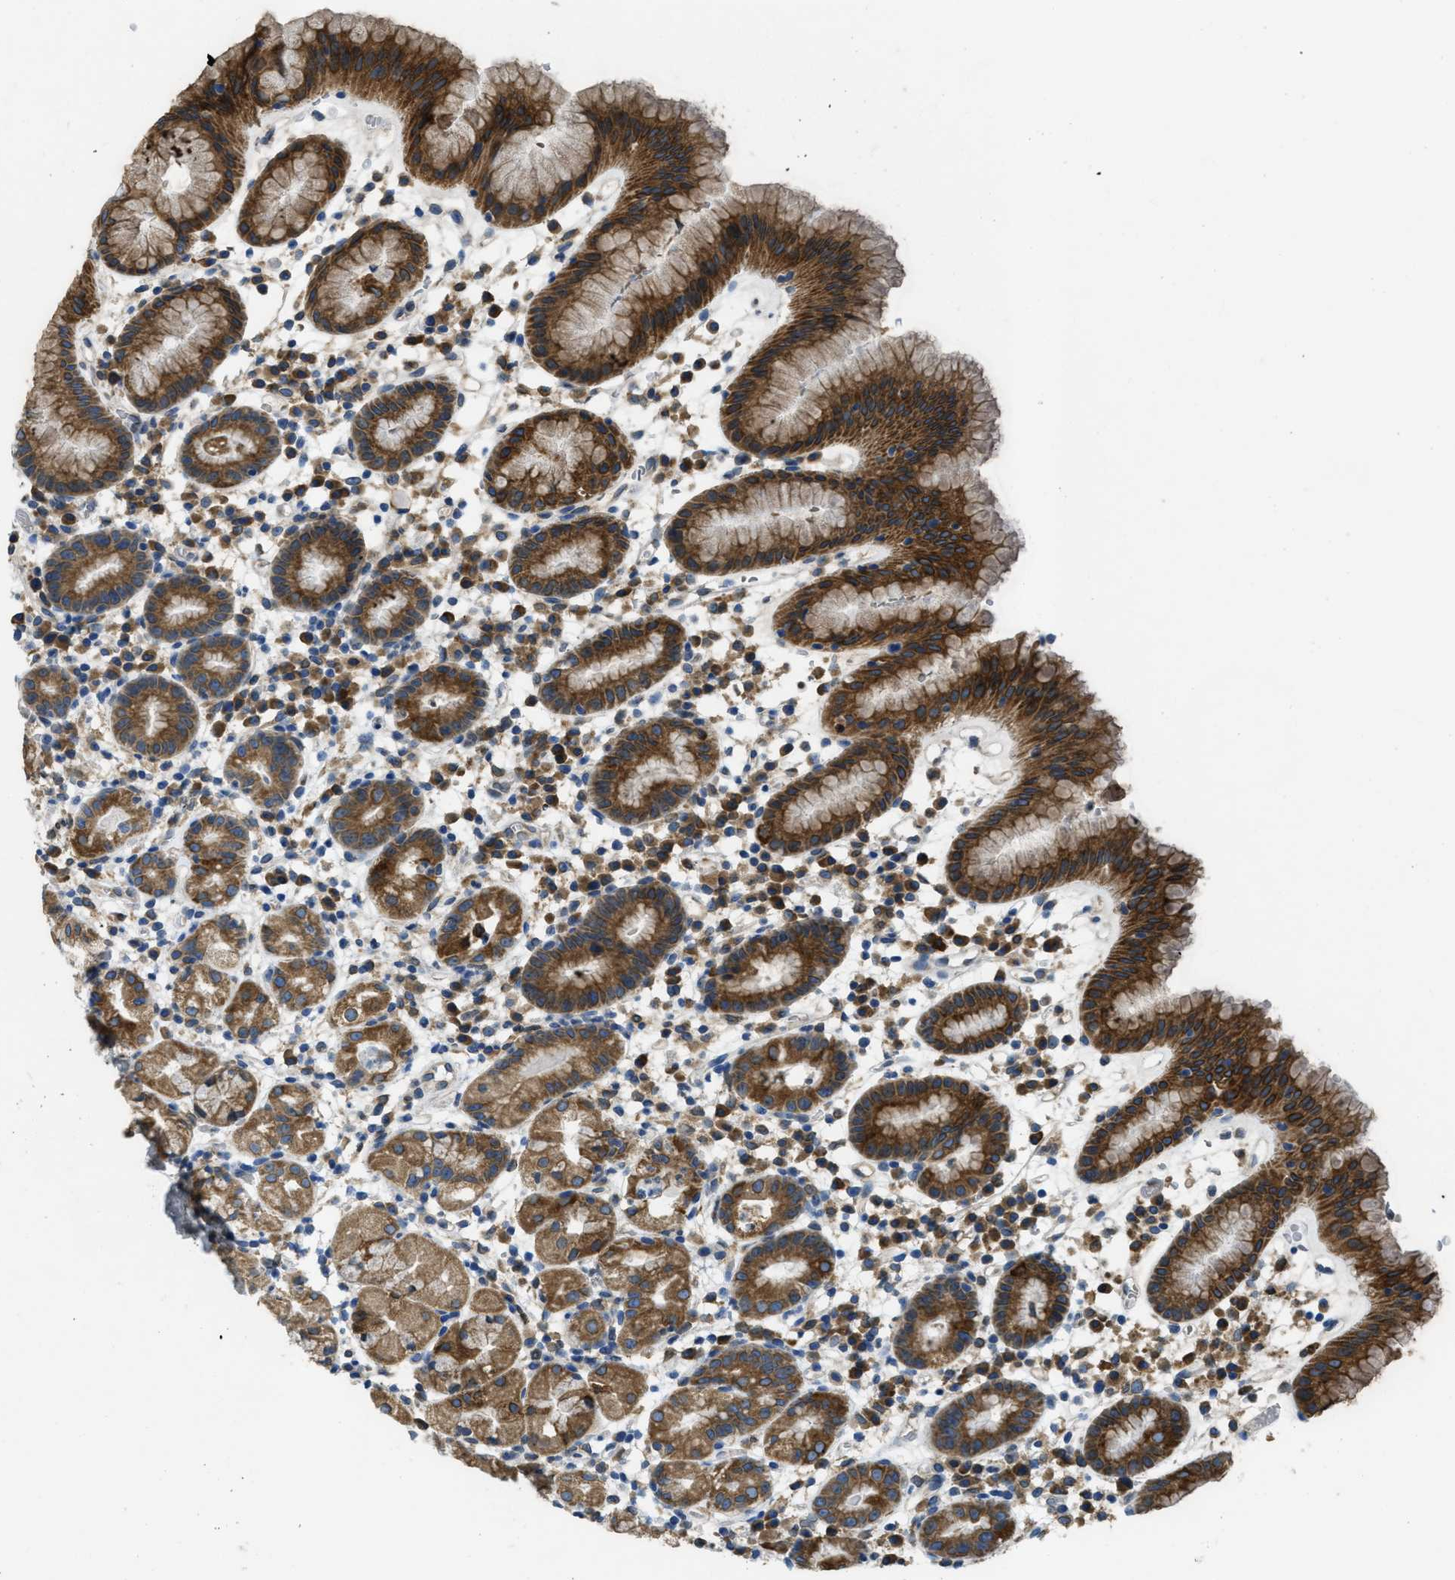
{"staining": {"intensity": "strong", "quantity": ">75%", "location": "cytoplasmic/membranous"}, "tissue": "stomach", "cell_type": "Glandular cells", "image_type": "normal", "snomed": [{"axis": "morphology", "description": "Normal tissue, NOS"}, {"axis": "topography", "description": "Stomach"}, {"axis": "topography", "description": "Stomach, lower"}], "caption": "Protein staining reveals strong cytoplasmic/membranous staining in approximately >75% of glandular cells in unremarkable stomach. (DAB (3,3'-diaminobenzidine) = brown stain, brightfield microscopy at high magnification).", "gene": "MPDU1", "patient": {"sex": "female", "age": 75}}